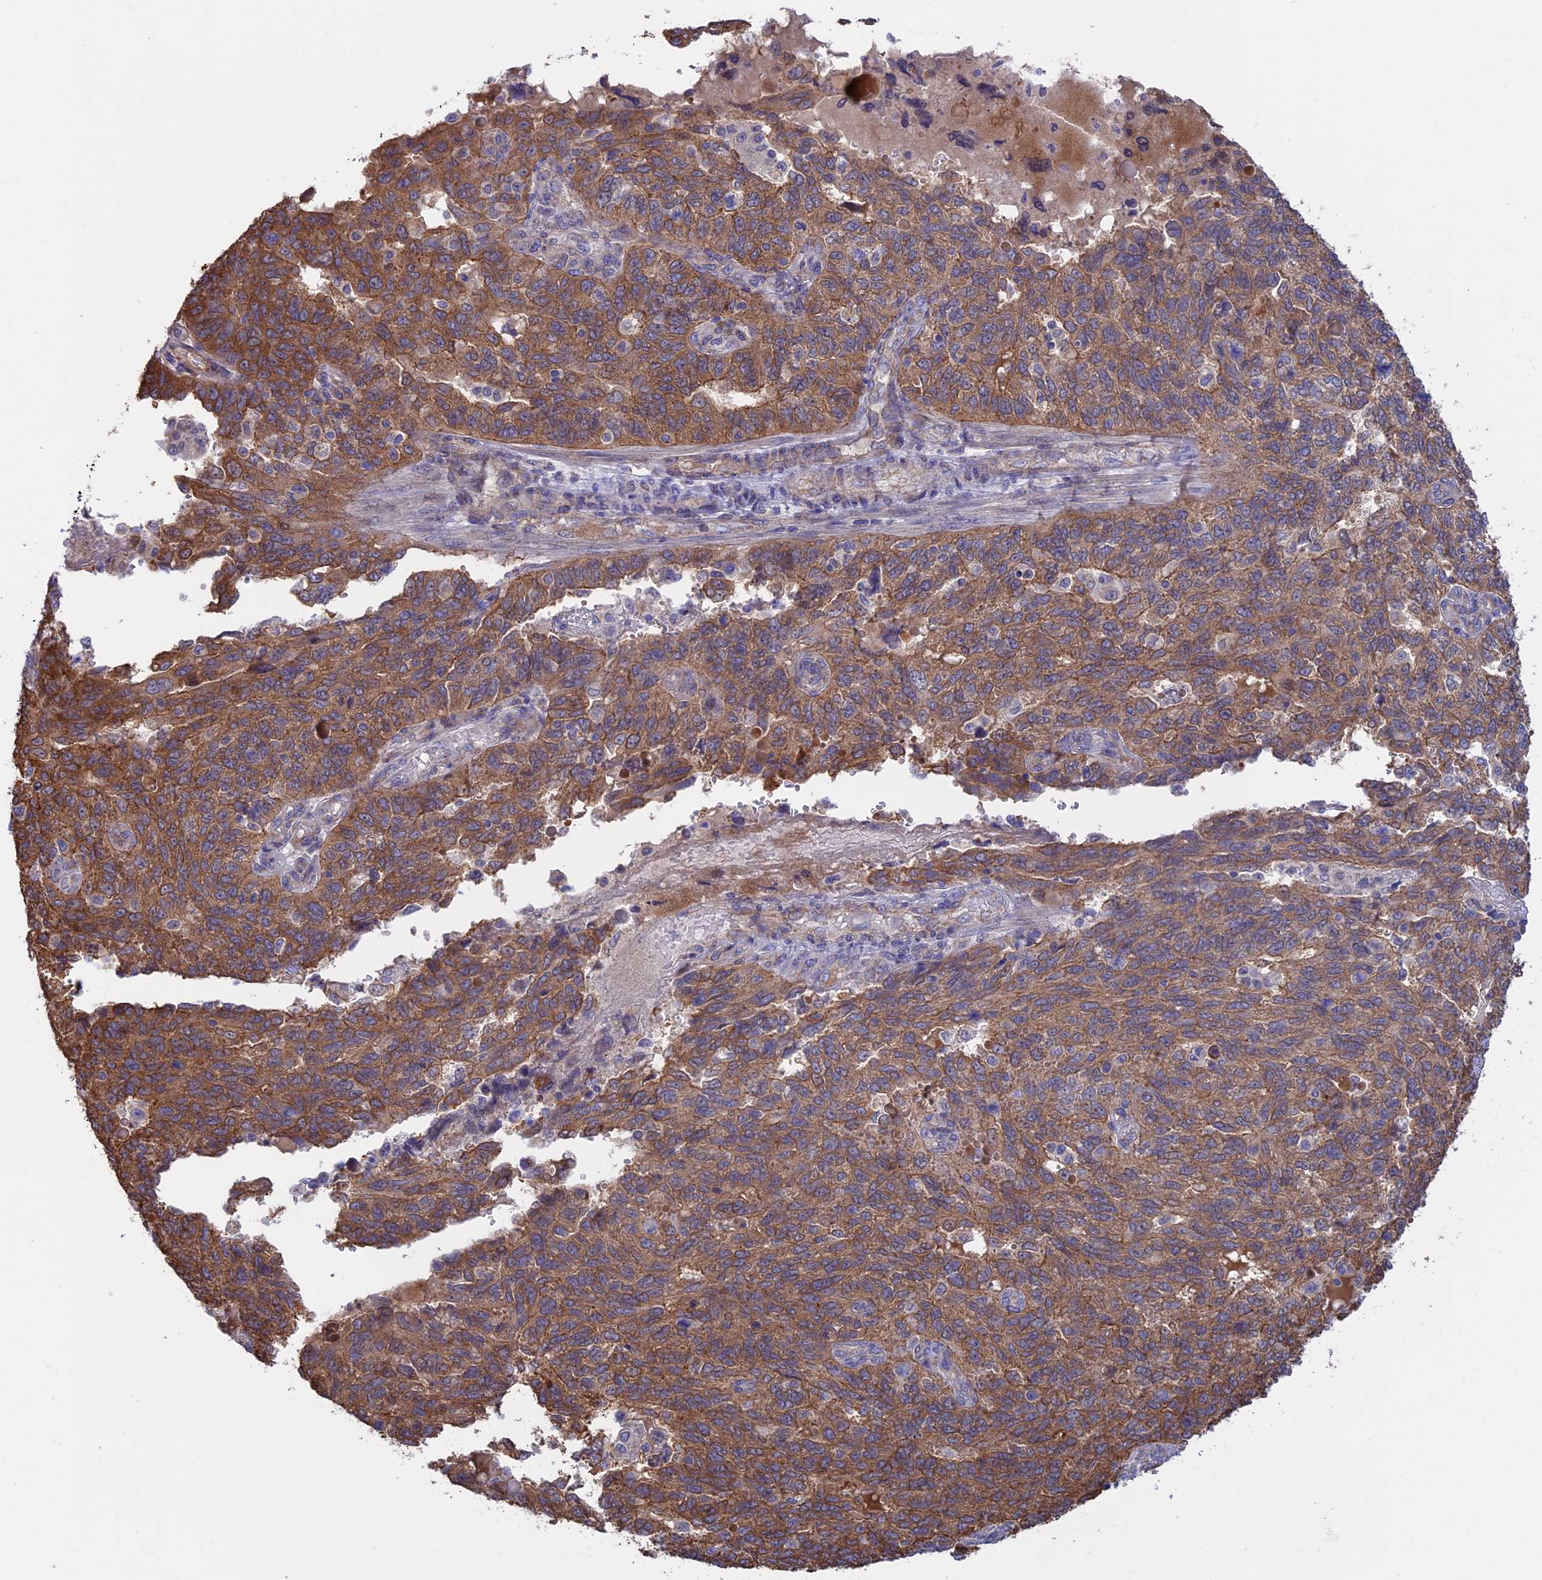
{"staining": {"intensity": "moderate", "quantity": ">75%", "location": "cytoplasmic/membranous"}, "tissue": "endometrial cancer", "cell_type": "Tumor cells", "image_type": "cancer", "snomed": [{"axis": "morphology", "description": "Adenocarcinoma, NOS"}, {"axis": "topography", "description": "Endometrium"}], "caption": "IHC image of neoplastic tissue: human adenocarcinoma (endometrial) stained using immunohistochemistry displays medium levels of moderate protein expression localized specifically in the cytoplasmic/membranous of tumor cells, appearing as a cytoplasmic/membranous brown color.", "gene": "ETFDH", "patient": {"sex": "female", "age": 66}}